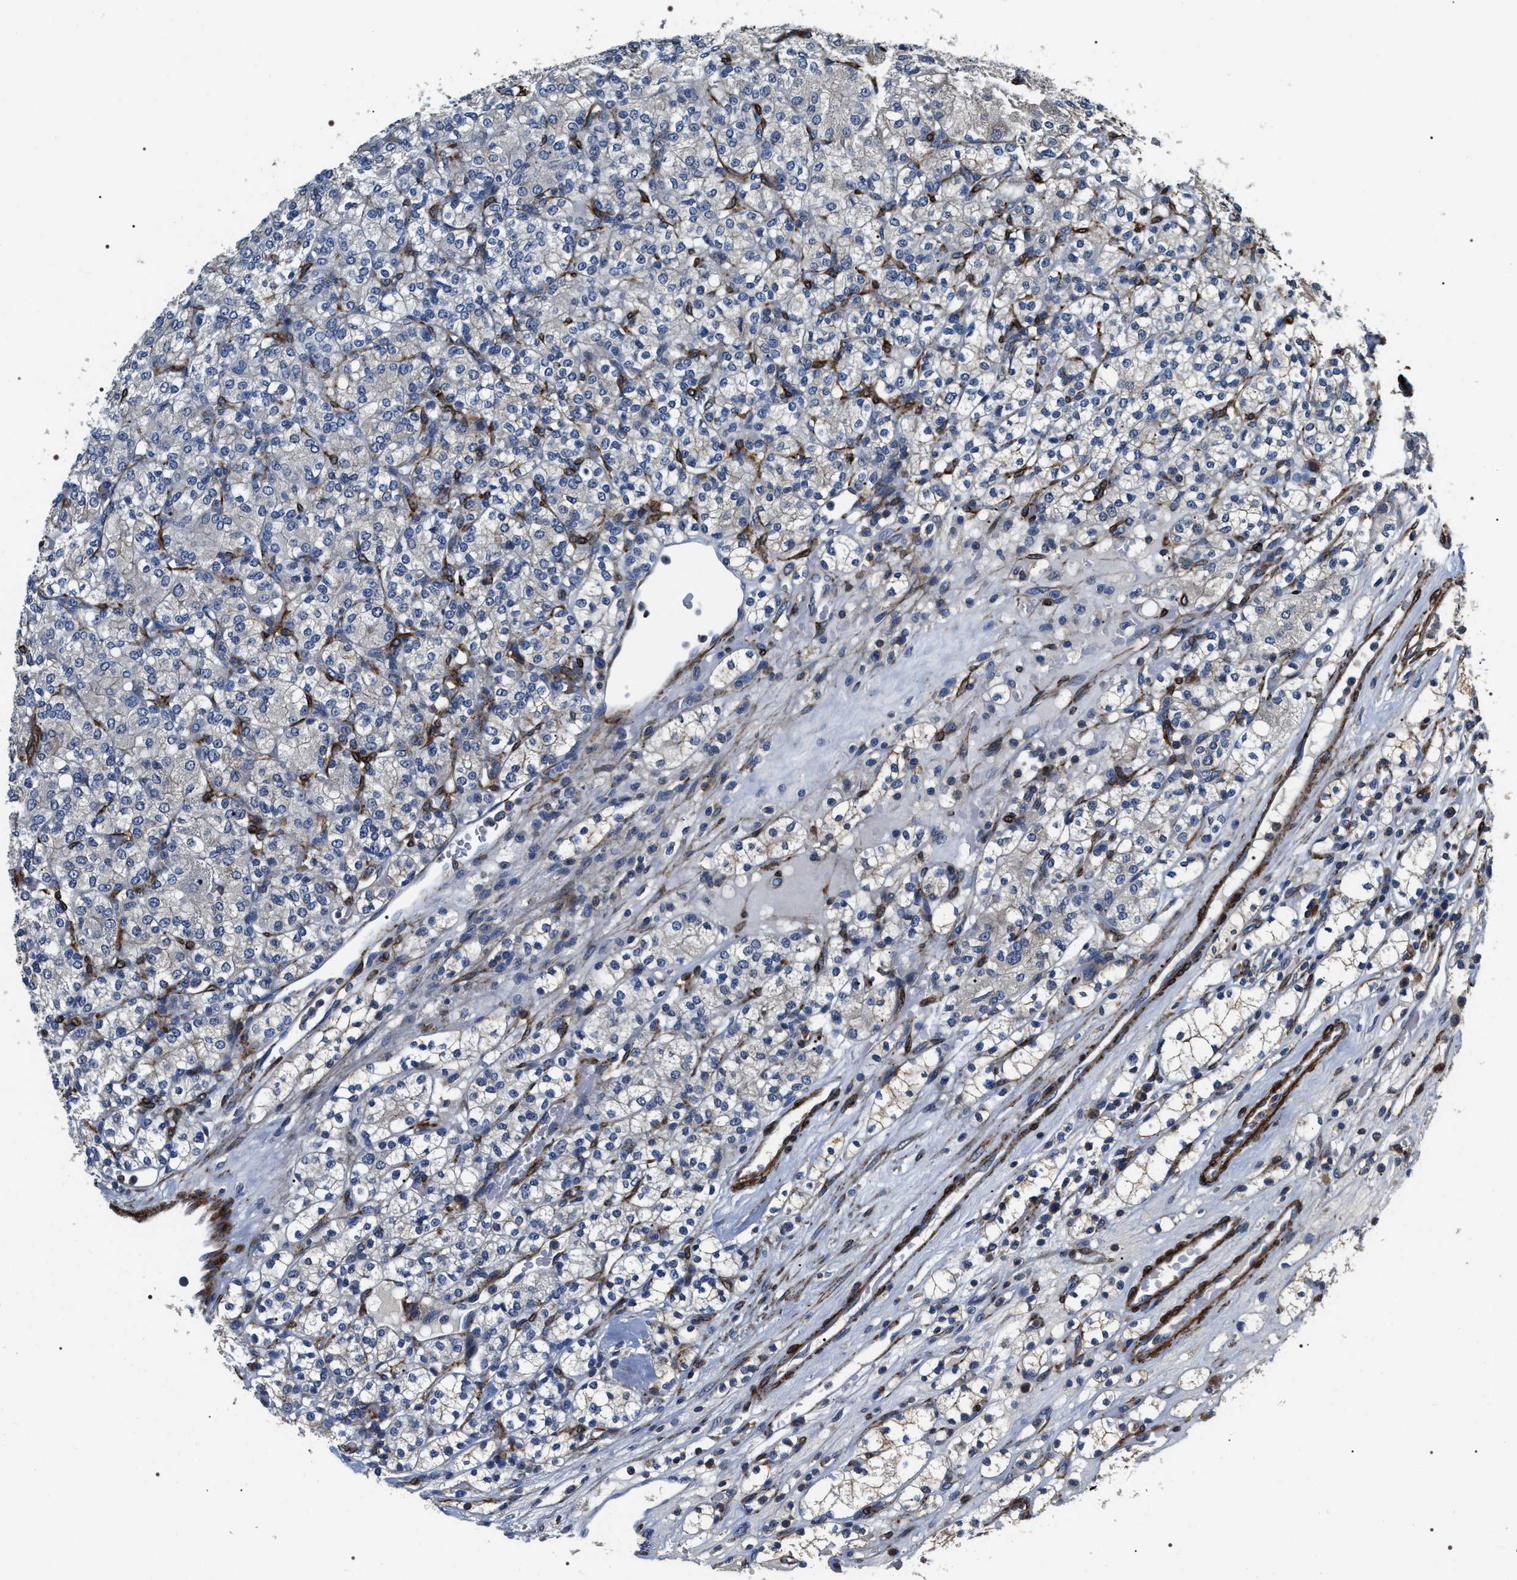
{"staining": {"intensity": "negative", "quantity": "none", "location": "none"}, "tissue": "renal cancer", "cell_type": "Tumor cells", "image_type": "cancer", "snomed": [{"axis": "morphology", "description": "Adenocarcinoma, NOS"}, {"axis": "topography", "description": "Kidney"}], "caption": "Tumor cells are negative for protein expression in human renal adenocarcinoma.", "gene": "ZC3HAV1L", "patient": {"sex": "male", "age": 77}}